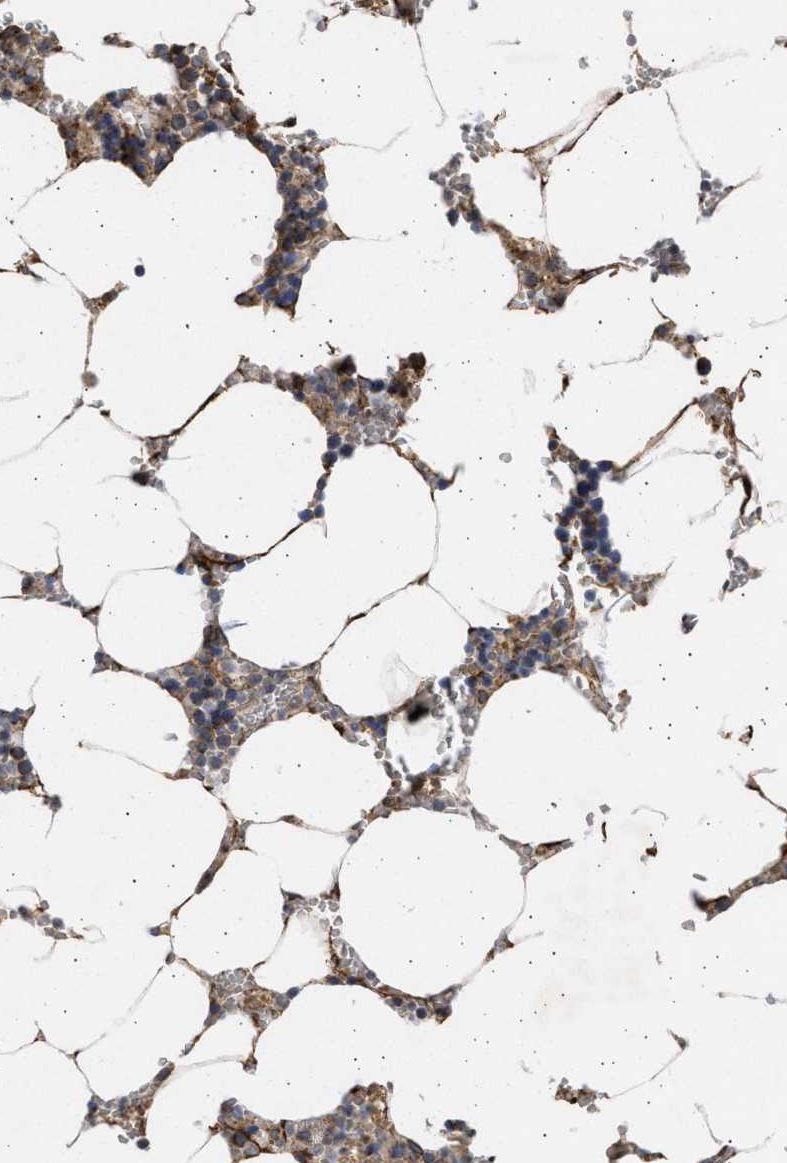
{"staining": {"intensity": "moderate", "quantity": ">75%", "location": "cytoplasmic/membranous"}, "tissue": "bone marrow", "cell_type": "Hematopoietic cells", "image_type": "normal", "snomed": [{"axis": "morphology", "description": "Normal tissue, NOS"}, {"axis": "topography", "description": "Bone marrow"}], "caption": "The histopathology image exhibits staining of unremarkable bone marrow, revealing moderate cytoplasmic/membranous protein staining (brown color) within hematopoietic cells.", "gene": "TTC19", "patient": {"sex": "male", "age": 70}}